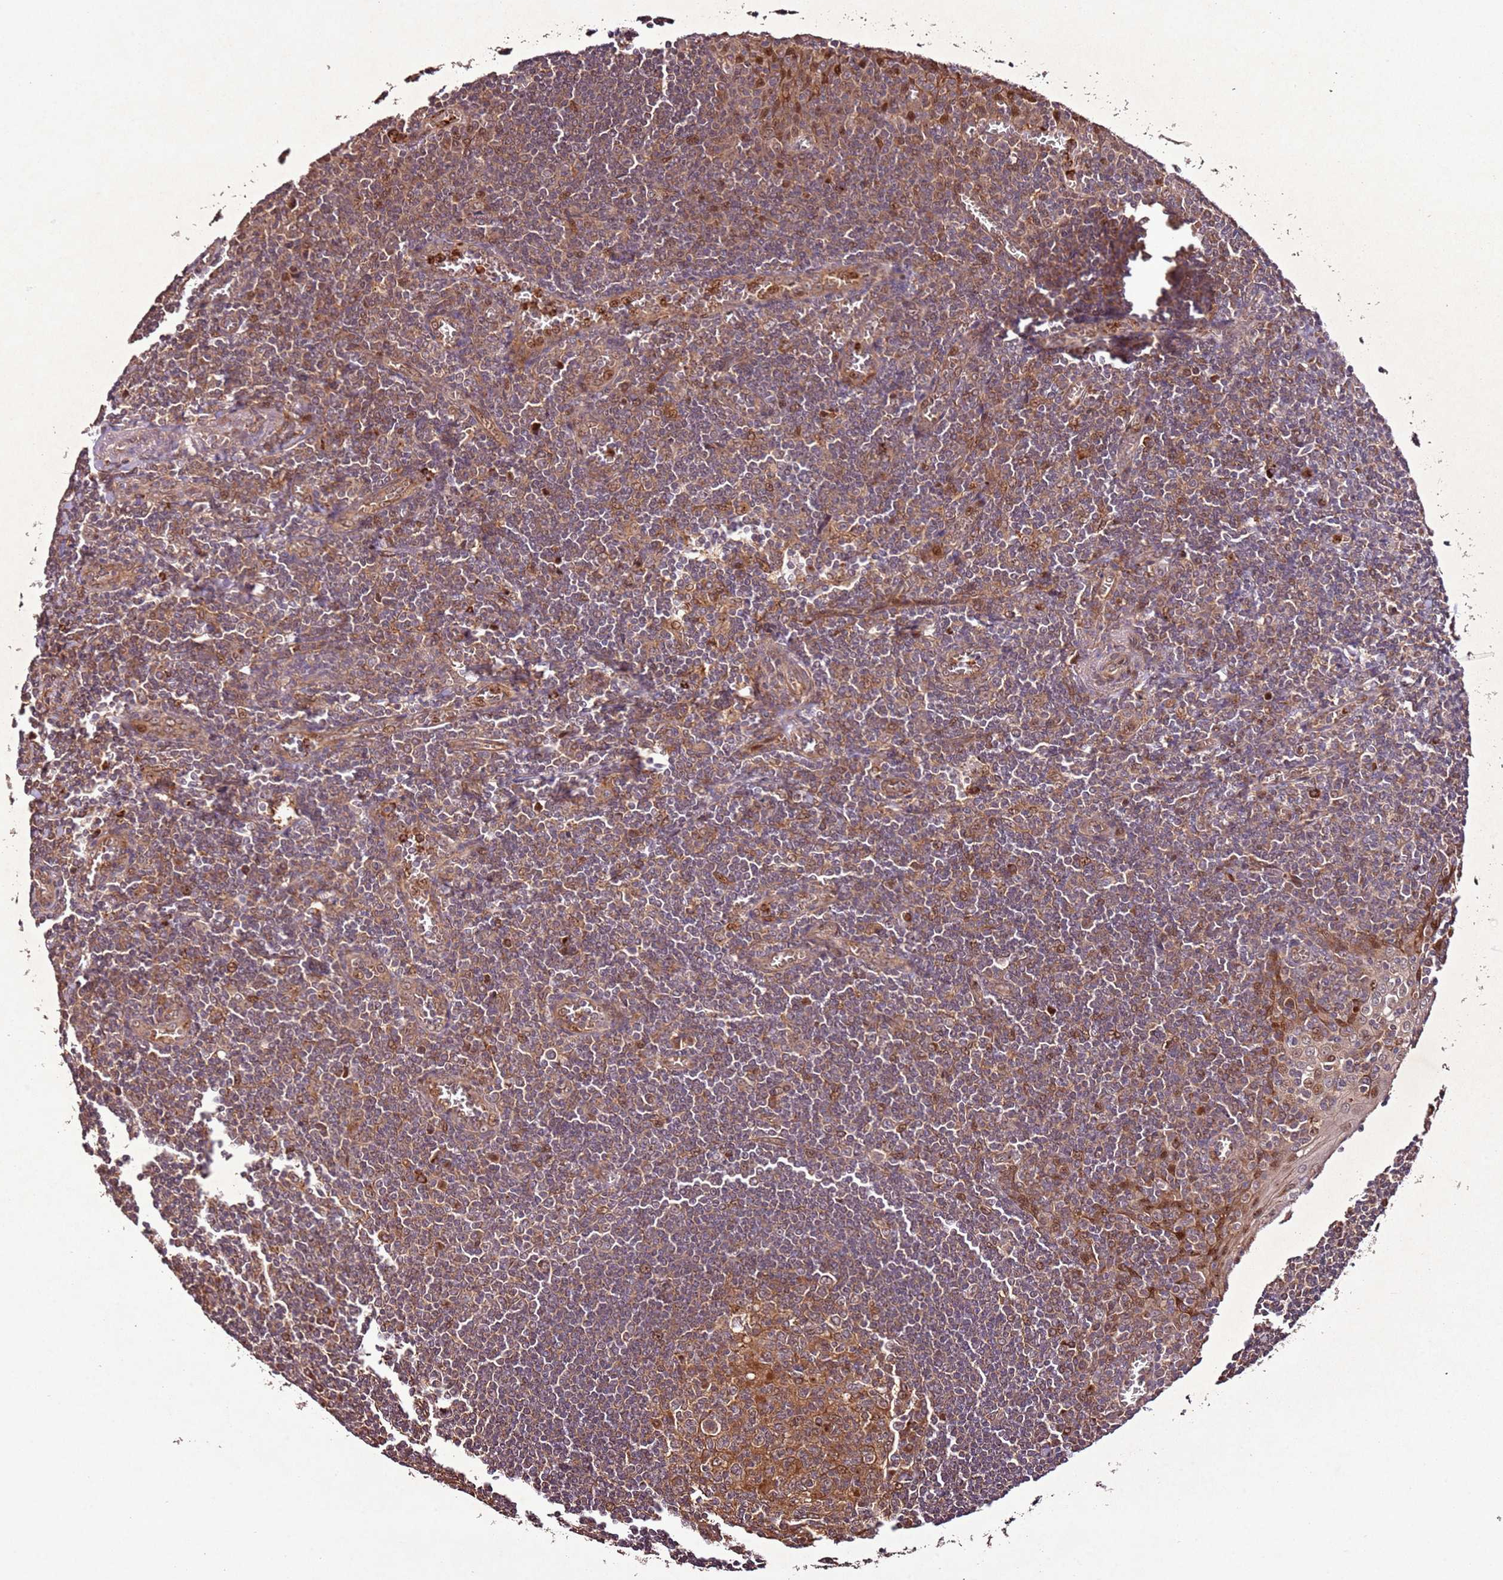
{"staining": {"intensity": "moderate", "quantity": ">75%", "location": "cytoplasmic/membranous"}, "tissue": "tonsil", "cell_type": "Germinal center cells", "image_type": "normal", "snomed": [{"axis": "morphology", "description": "Normal tissue, NOS"}, {"axis": "topography", "description": "Tonsil"}], "caption": "This histopathology image shows immunohistochemistry (IHC) staining of normal tonsil, with medium moderate cytoplasmic/membranous staining in about >75% of germinal center cells.", "gene": "PTMA", "patient": {"sex": "male", "age": 27}}